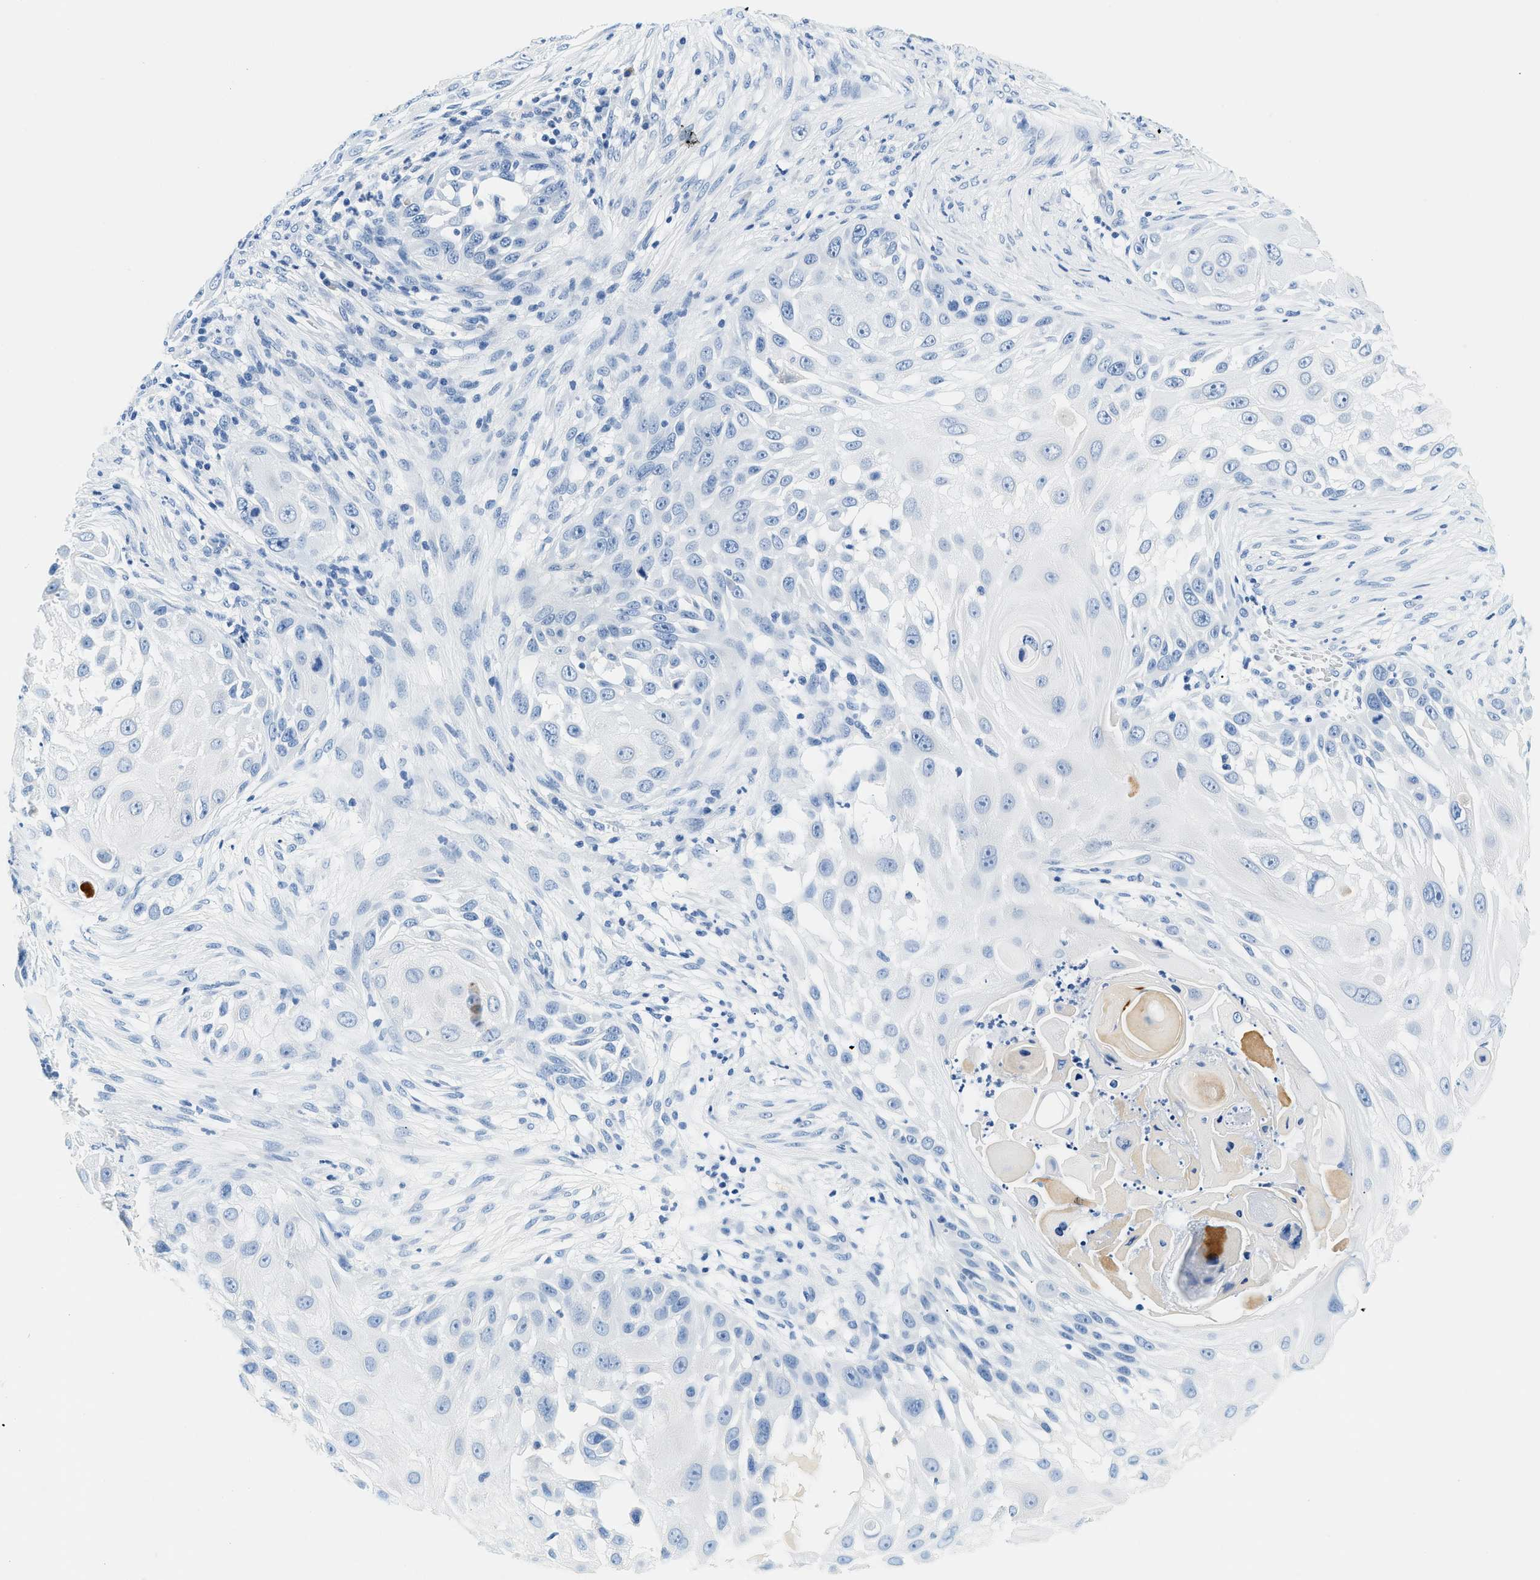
{"staining": {"intensity": "negative", "quantity": "none", "location": "none"}, "tissue": "skin cancer", "cell_type": "Tumor cells", "image_type": "cancer", "snomed": [{"axis": "morphology", "description": "Squamous cell carcinoma, NOS"}, {"axis": "topography", "description": "Skin"}], "caption": "Squamous cell carcinoma (skin) stained for a protein using immunohistochemistry shows no positivity tumor cells.", "gene": "STXBP2", "patient": {"sex": "female", "age": 44}}